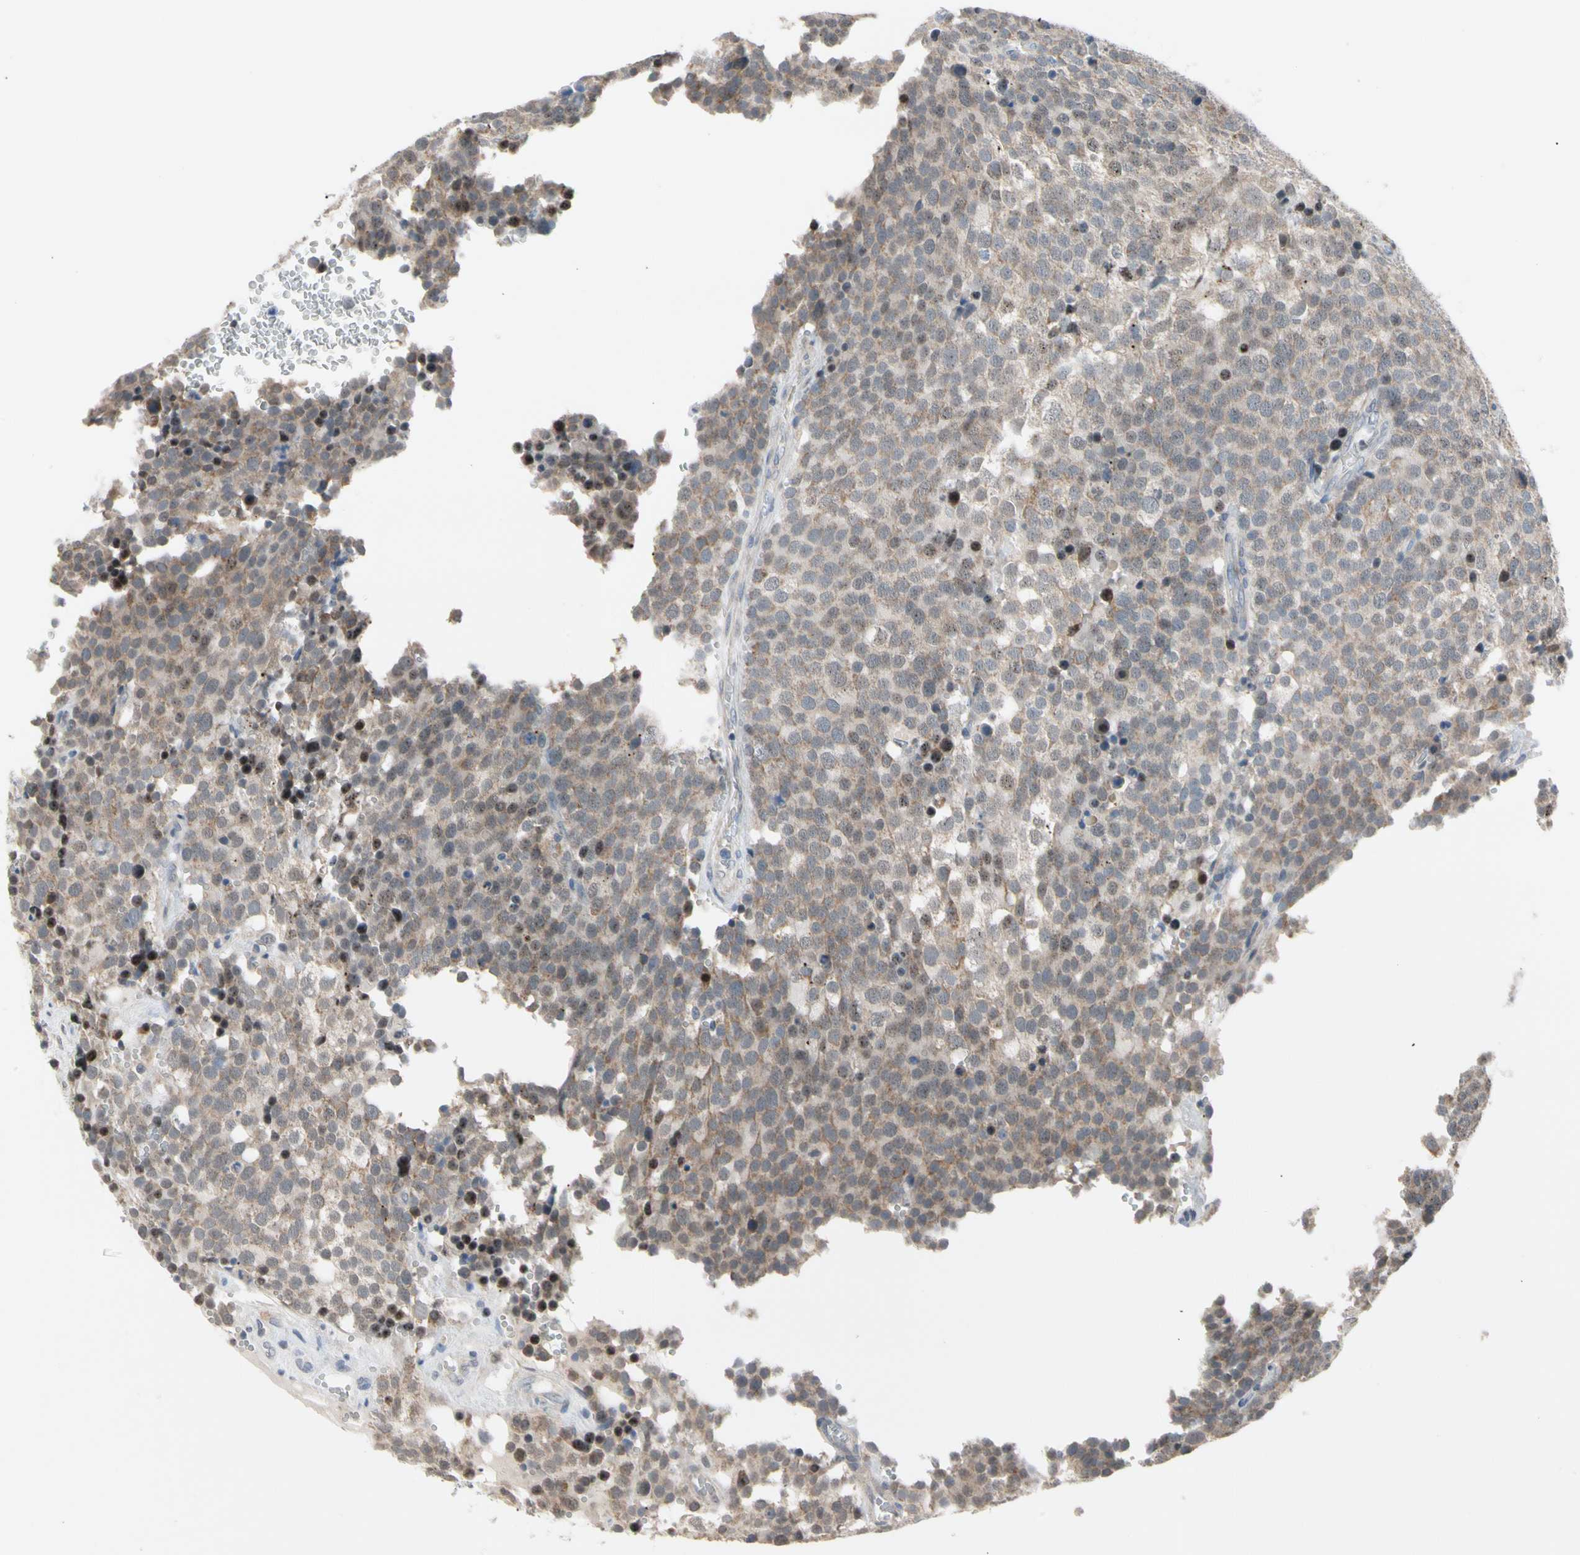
{"staining": {"intensity": "weak", "quantity": ">75%", "location": "cytoplasmic/membranous"}, "tissue": "testis cancer", "cell_type": "Tumor cells", "image_type": "cancer", "snomed": [{"axis": "morphology", "description": "Seminoma, NOS"}, {"axis": "topography", "description": "Testis"}], "caption": "Immunohistochemical staining of testis cancer (seminoma) reveals low levels of weak cytoplasmic/membranous protein positivity in about >75% of tumor cells. (DAB = brown stain, brightfield microscopy at high magnification).", "gene": "MARK1", "patient": {"sex": "male", "age": 71}}